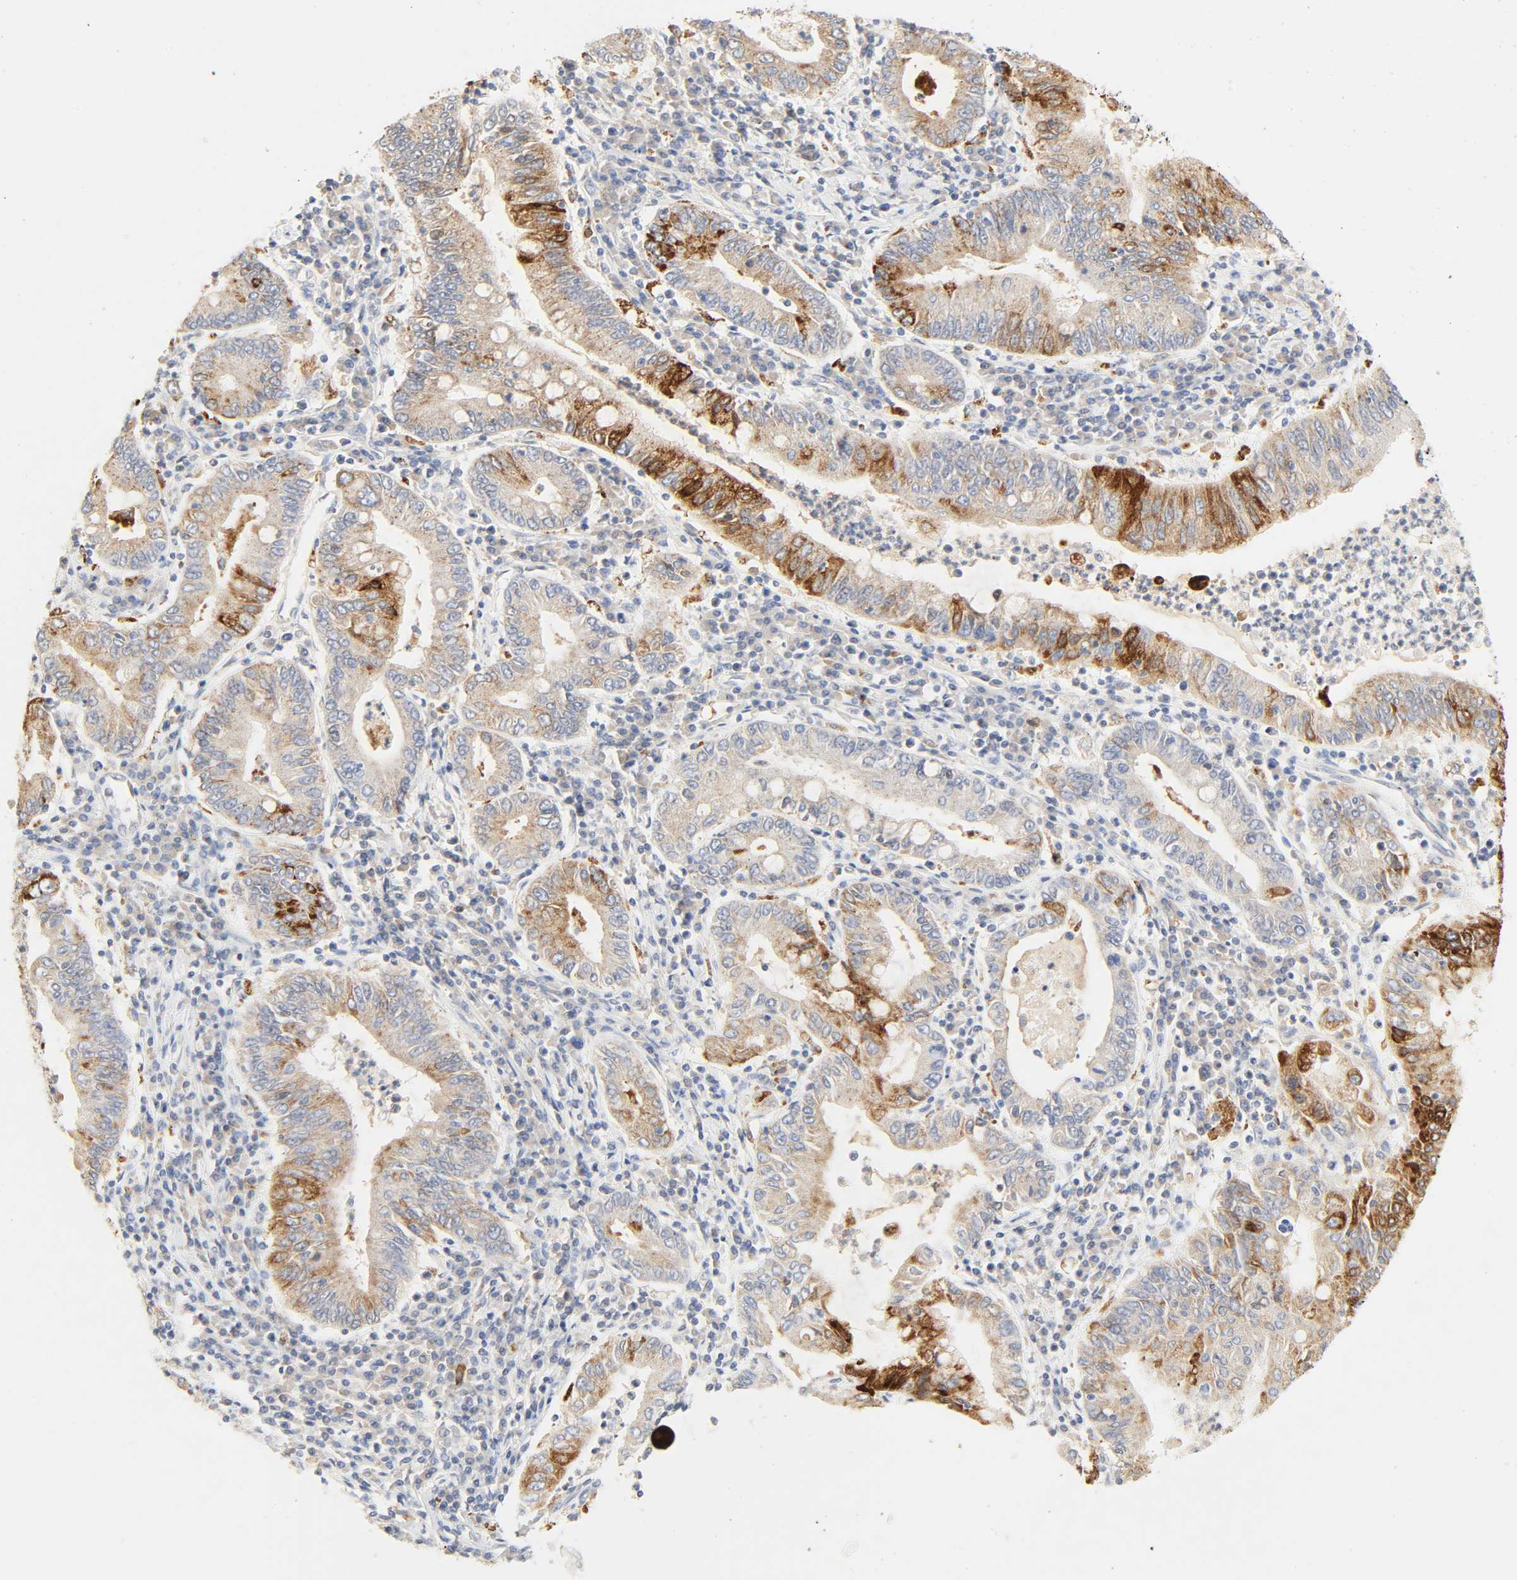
{"staining": {"intensity": "strong", "quantity": "25%-75%", "location": "cytoplasmic/membranous"}, "tissue": "stomach cancer", "cell_type": "Tumor cells", "image_type": "cancer", "snomed": [{"axis": "morphology", "description": "Normal tissue, NOS"}, {"axis": "morphology", "description": "Adenocarcinoma, NOS"}, {"axis": "topography", "description": "Esophagus"}, {"axis": "topography", "description": "Stomach, upper"}, {"axis": "topography", "description": "Peripheral nerve tissue"}], "caption": "Immunohistochemistry of human stomach cancer (adenocarcinoma) exhibits high levels of strong cytoplasmic/membranous staining in approximately 25%-75% of tumor cells. (DAB IHC, brown staining for protein, blue staining for nuclei).", "gene": "CAMK2A", "patient": {"sex": "male", "age": 62}}